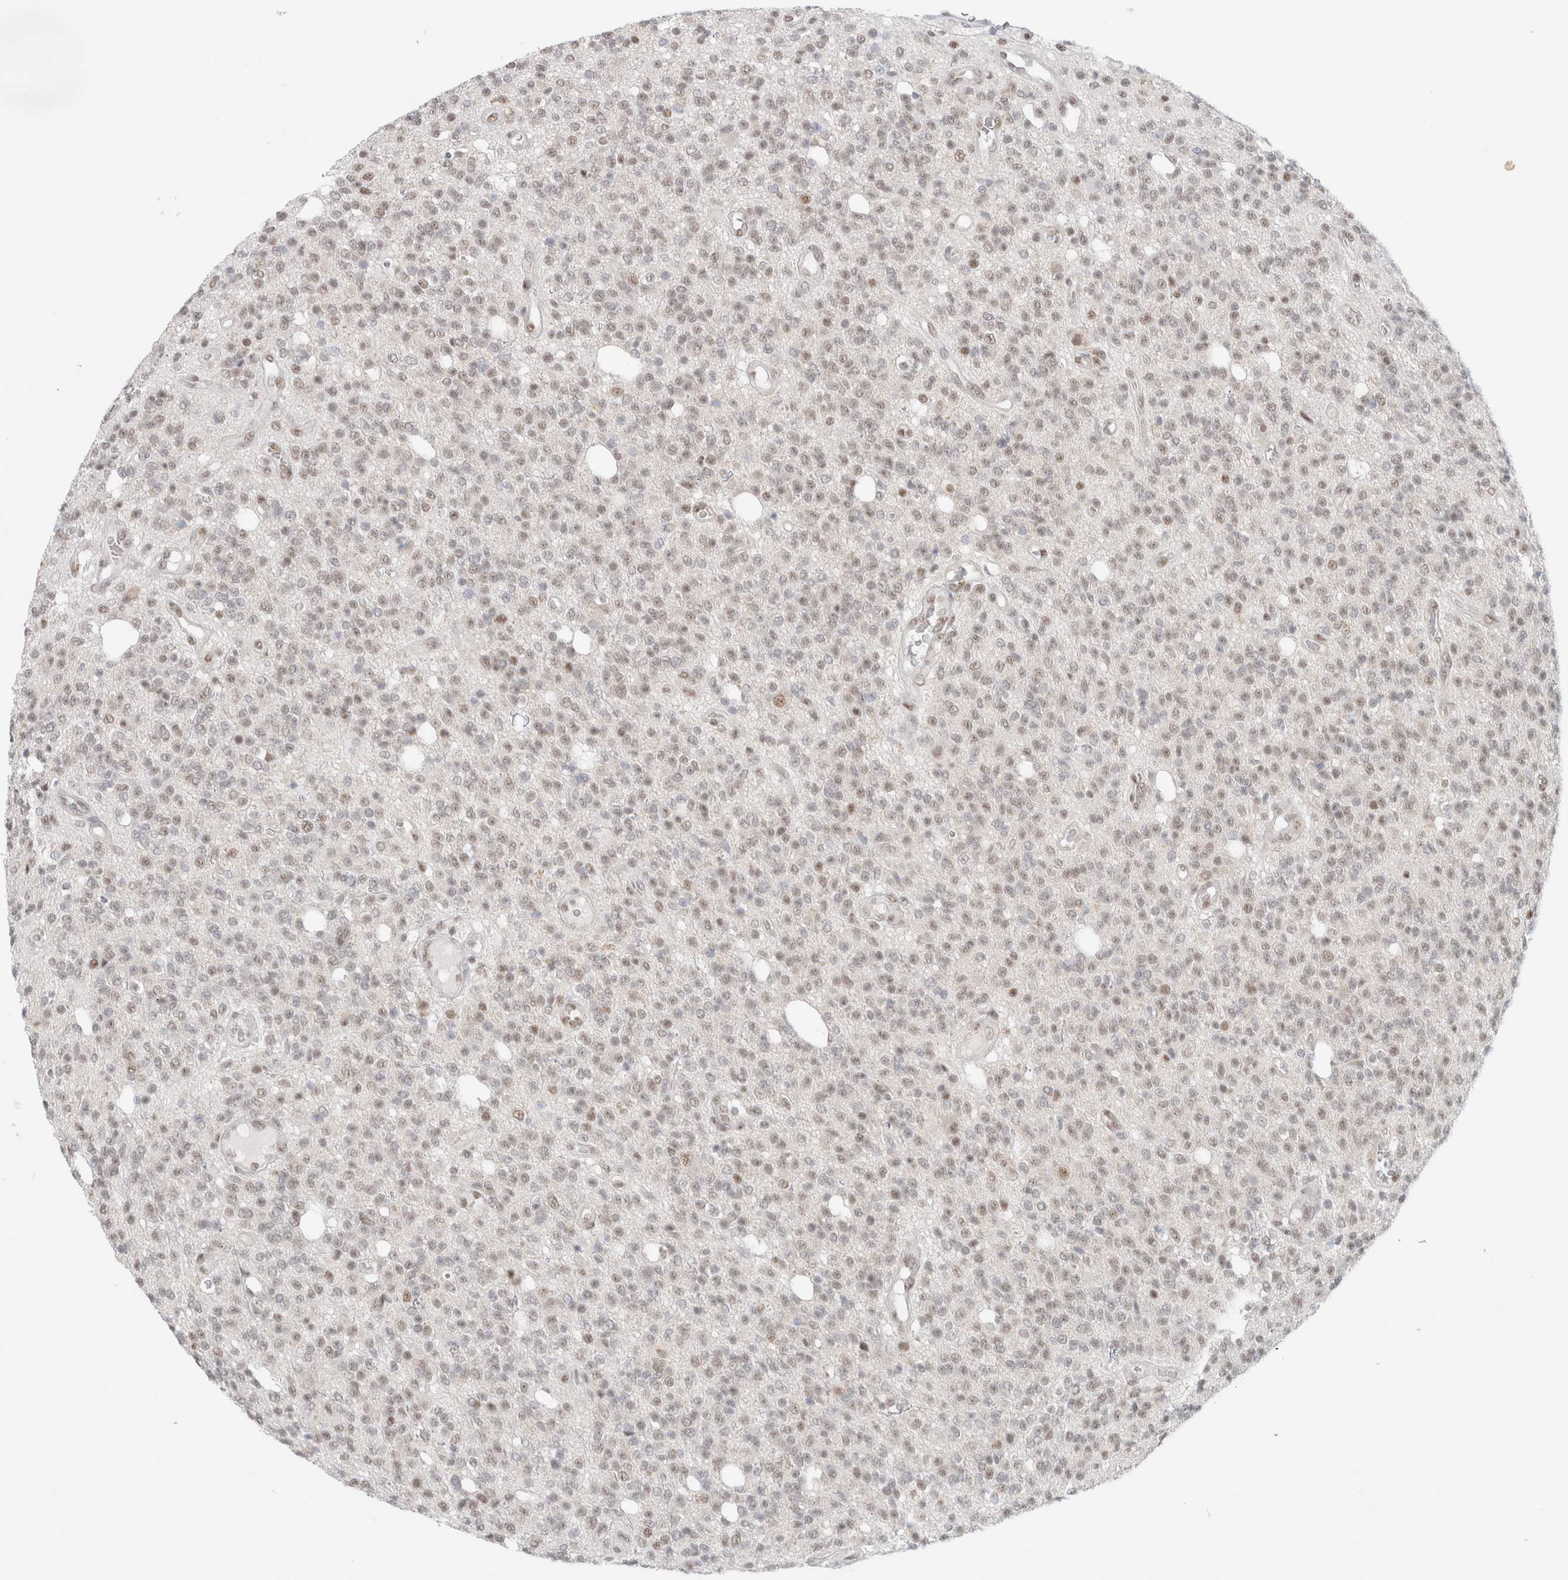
{"staining": {"intensity": "moderate", "quantity": "<25%", "location": "nuclear"}, "tissue": "glioma", "cell_type": "Tumor cells", "image_type": "cancer", "snomed": [{"axis": "morphology", "description": "Glioma, malignant, High grade"}, {"axis": "topography", "description": "Brain"}], "caption": "Immunohistochemical staining of human malignant high-grade glioma displays moderate nuclear protein staining in approximately <25% of tumor cells.", "gene": "TRMT12", "patient": {"sex": "male", "age": 34}}